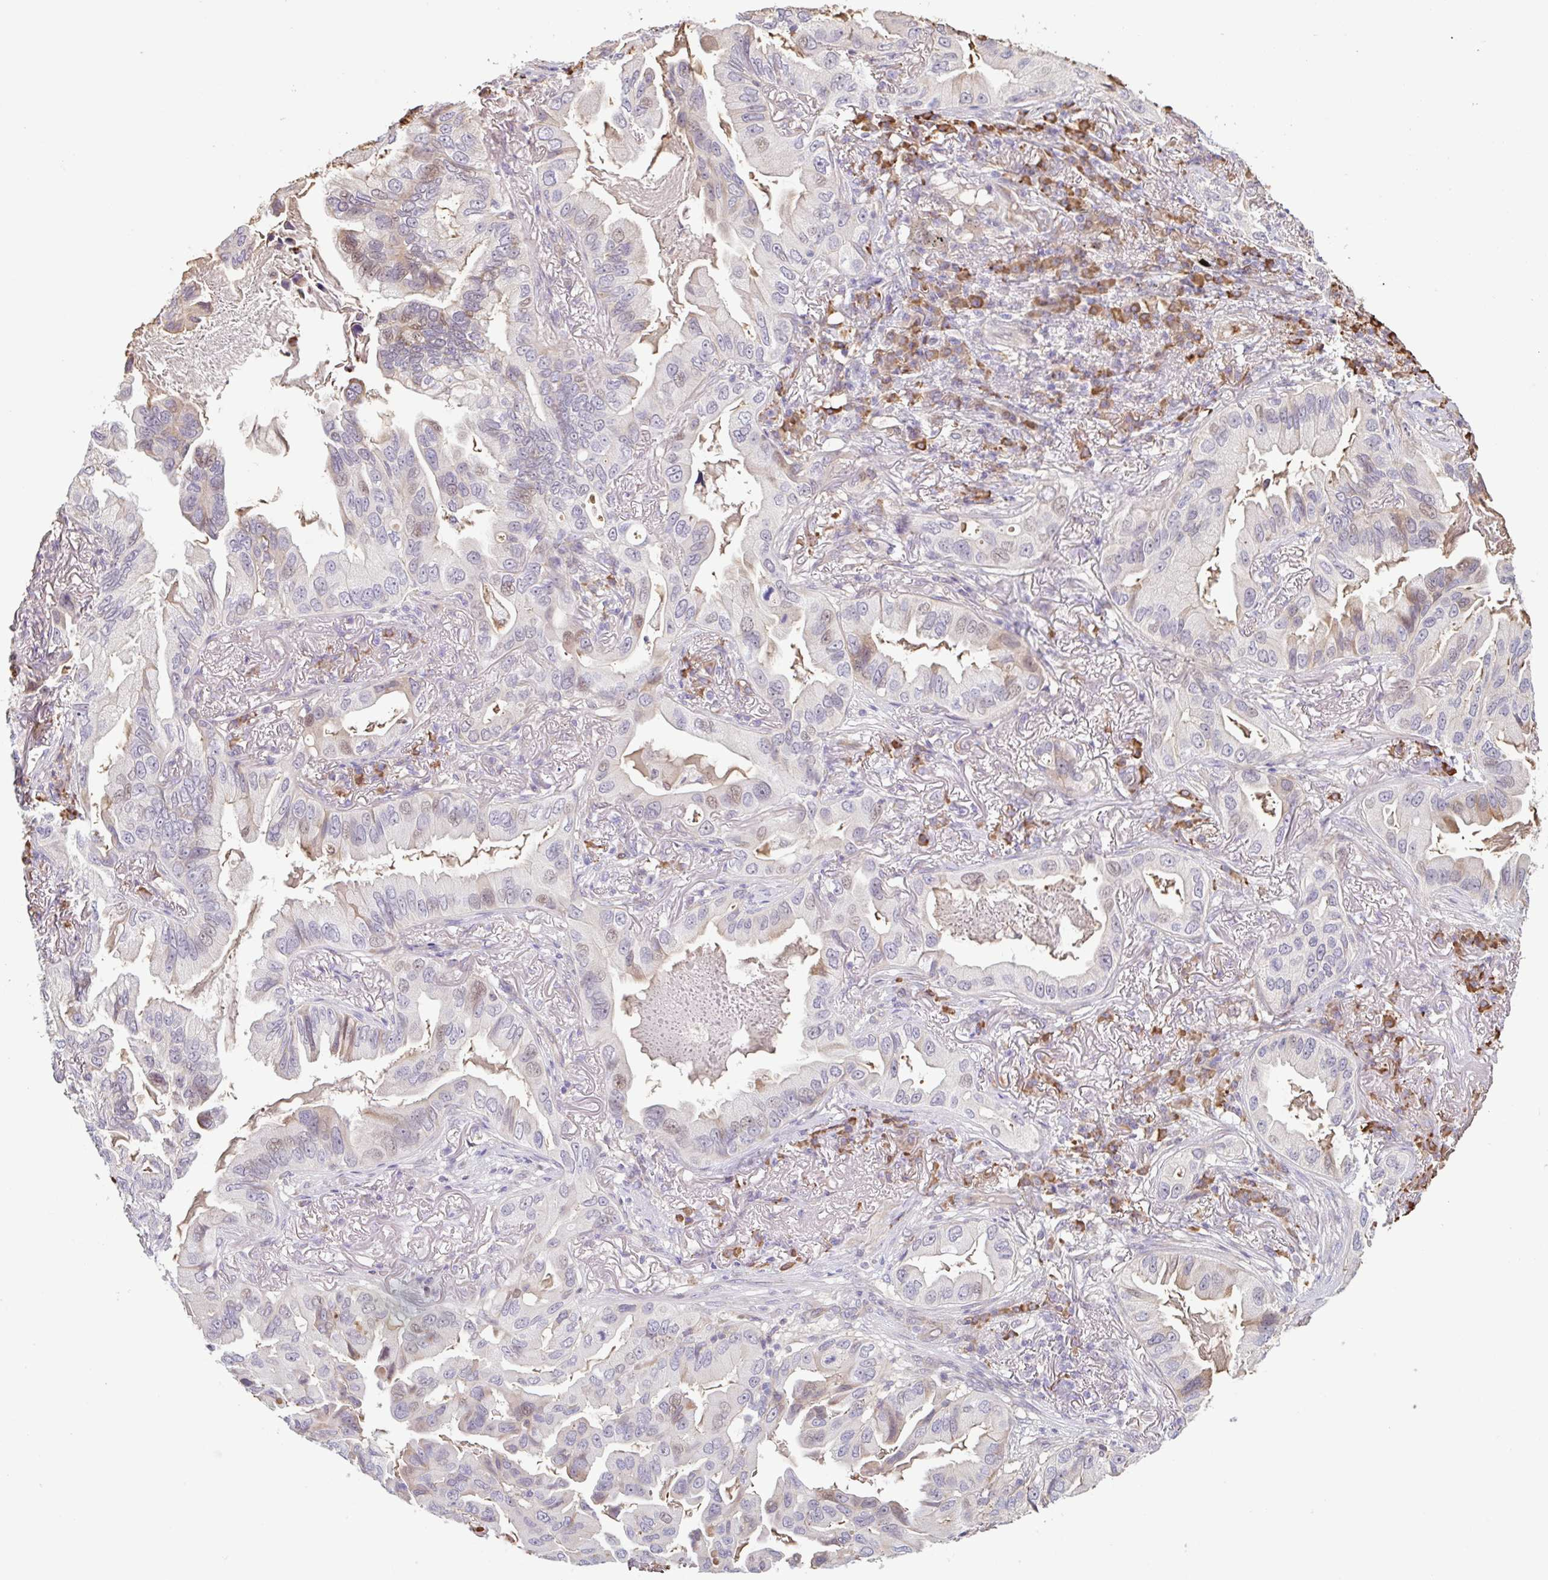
{"staining": {"intensity": "weak", "quantity": "<25%", "location": "nuclear"}, "tissue": "lung cancer", "cell_type": "Tumor cells", "image_type": "cancer", "snomed": [{"axis": "morphology", "description": "Adenocarcinoma, NOS"}, {"axis": "topography", "description": "Lung"}], "caption": "The immunohistochemistry histopathology image has no significant positivity in tumor cells of lung cancer (adenocarcinoma) tissue. Nuclei are stained in blue.", "gene": "TAF1D", "patient": {"sex": "female", "age": 69}}